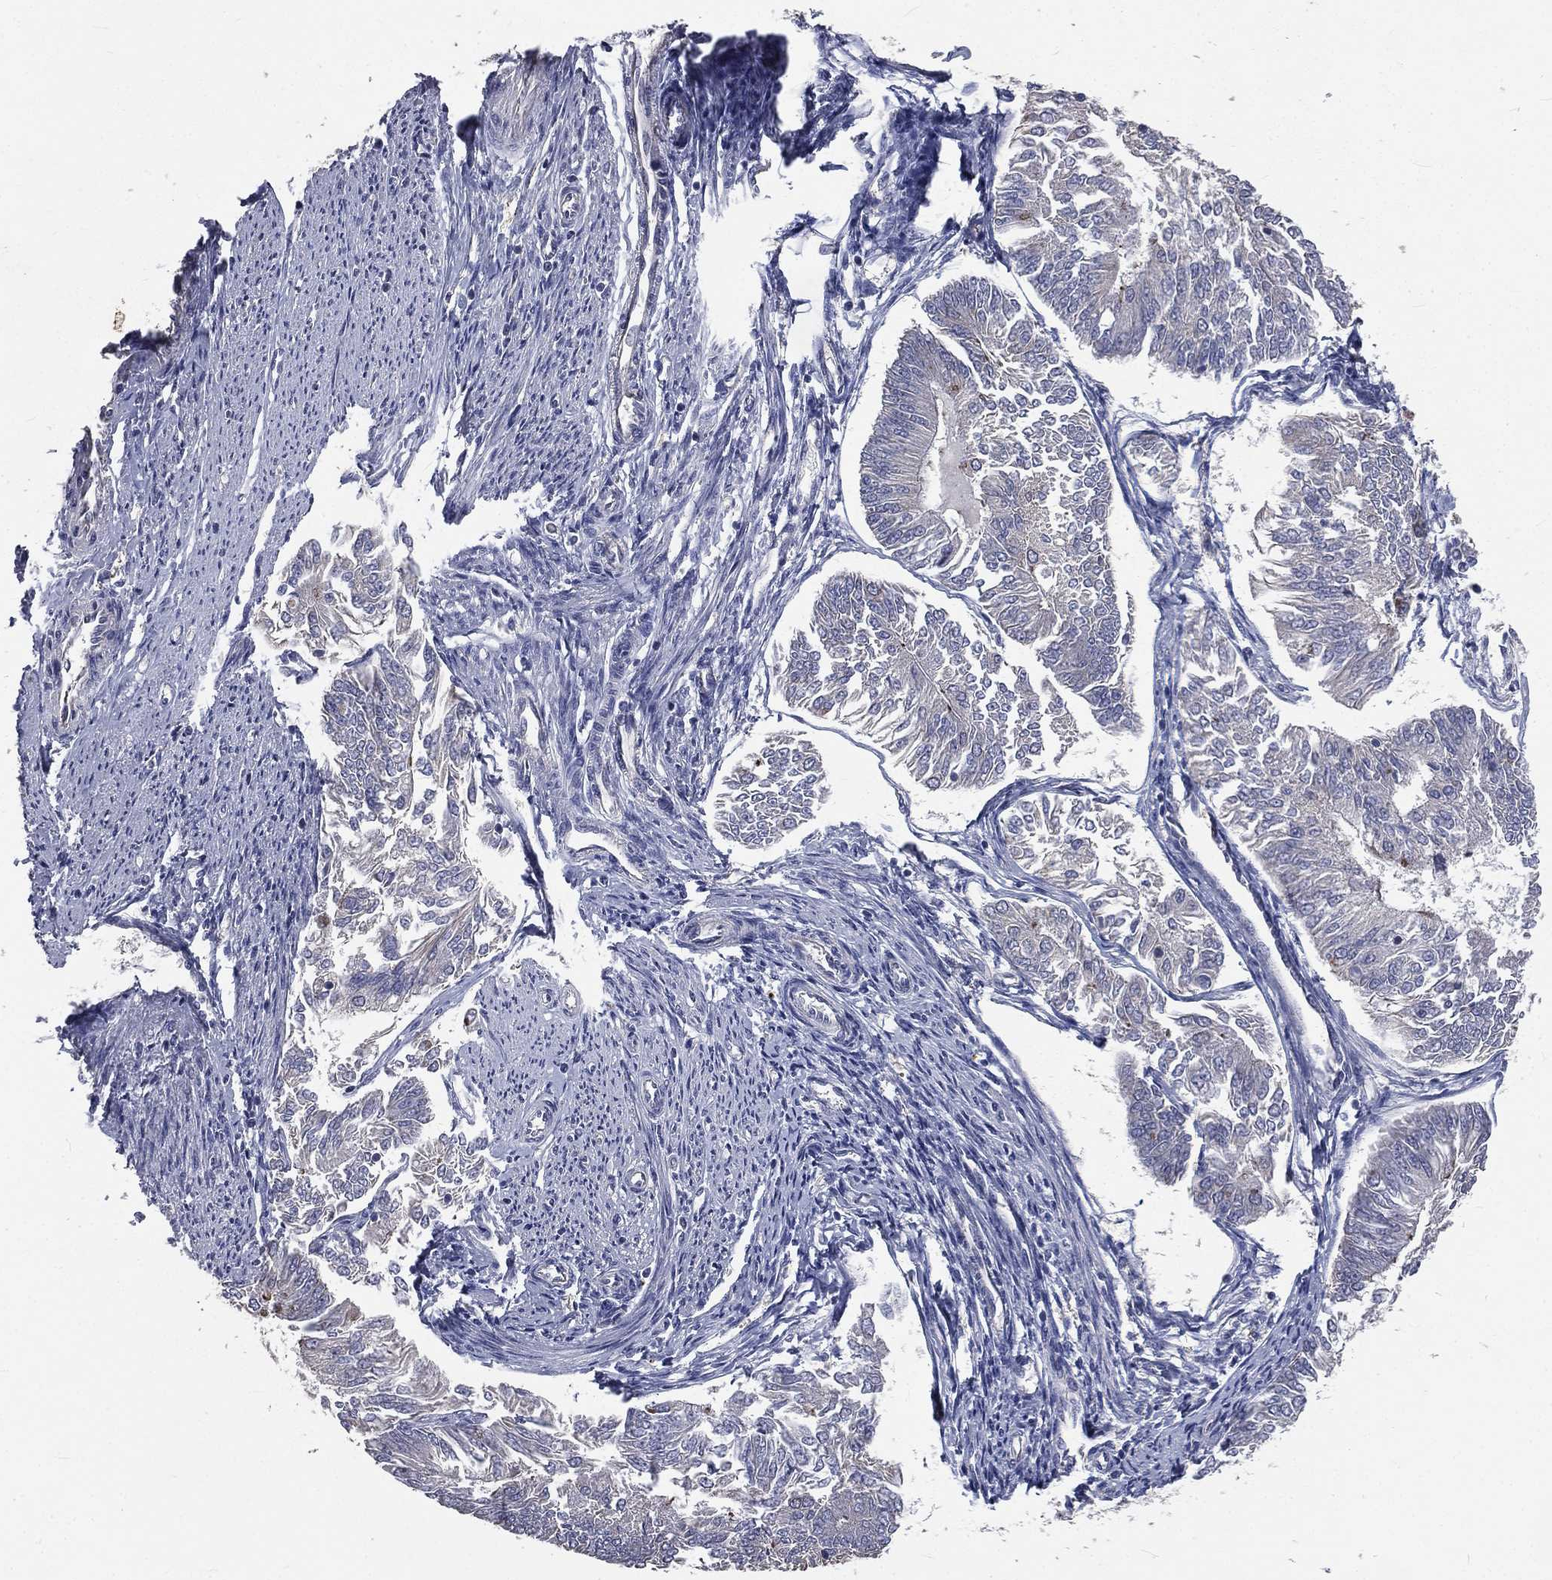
{"staining": {"intensity": "negative", "quantity": "none", "location": "none"}, "tissue": "endometrial cancer", "cell_type": "Tumor cells", "image_type": "cancer", "snomed": [{"axis": "morphology", "description": "Adenocarcinoma, NOS"}, {"axis": "topography", "description": "Endometrium"}], "caption": "Endometrial cancer was stained to show a protein in brown. There is no significant positivity in tumor cells.", "gene": "CROCC", "patient": {"sex": "female", "age": 58}}